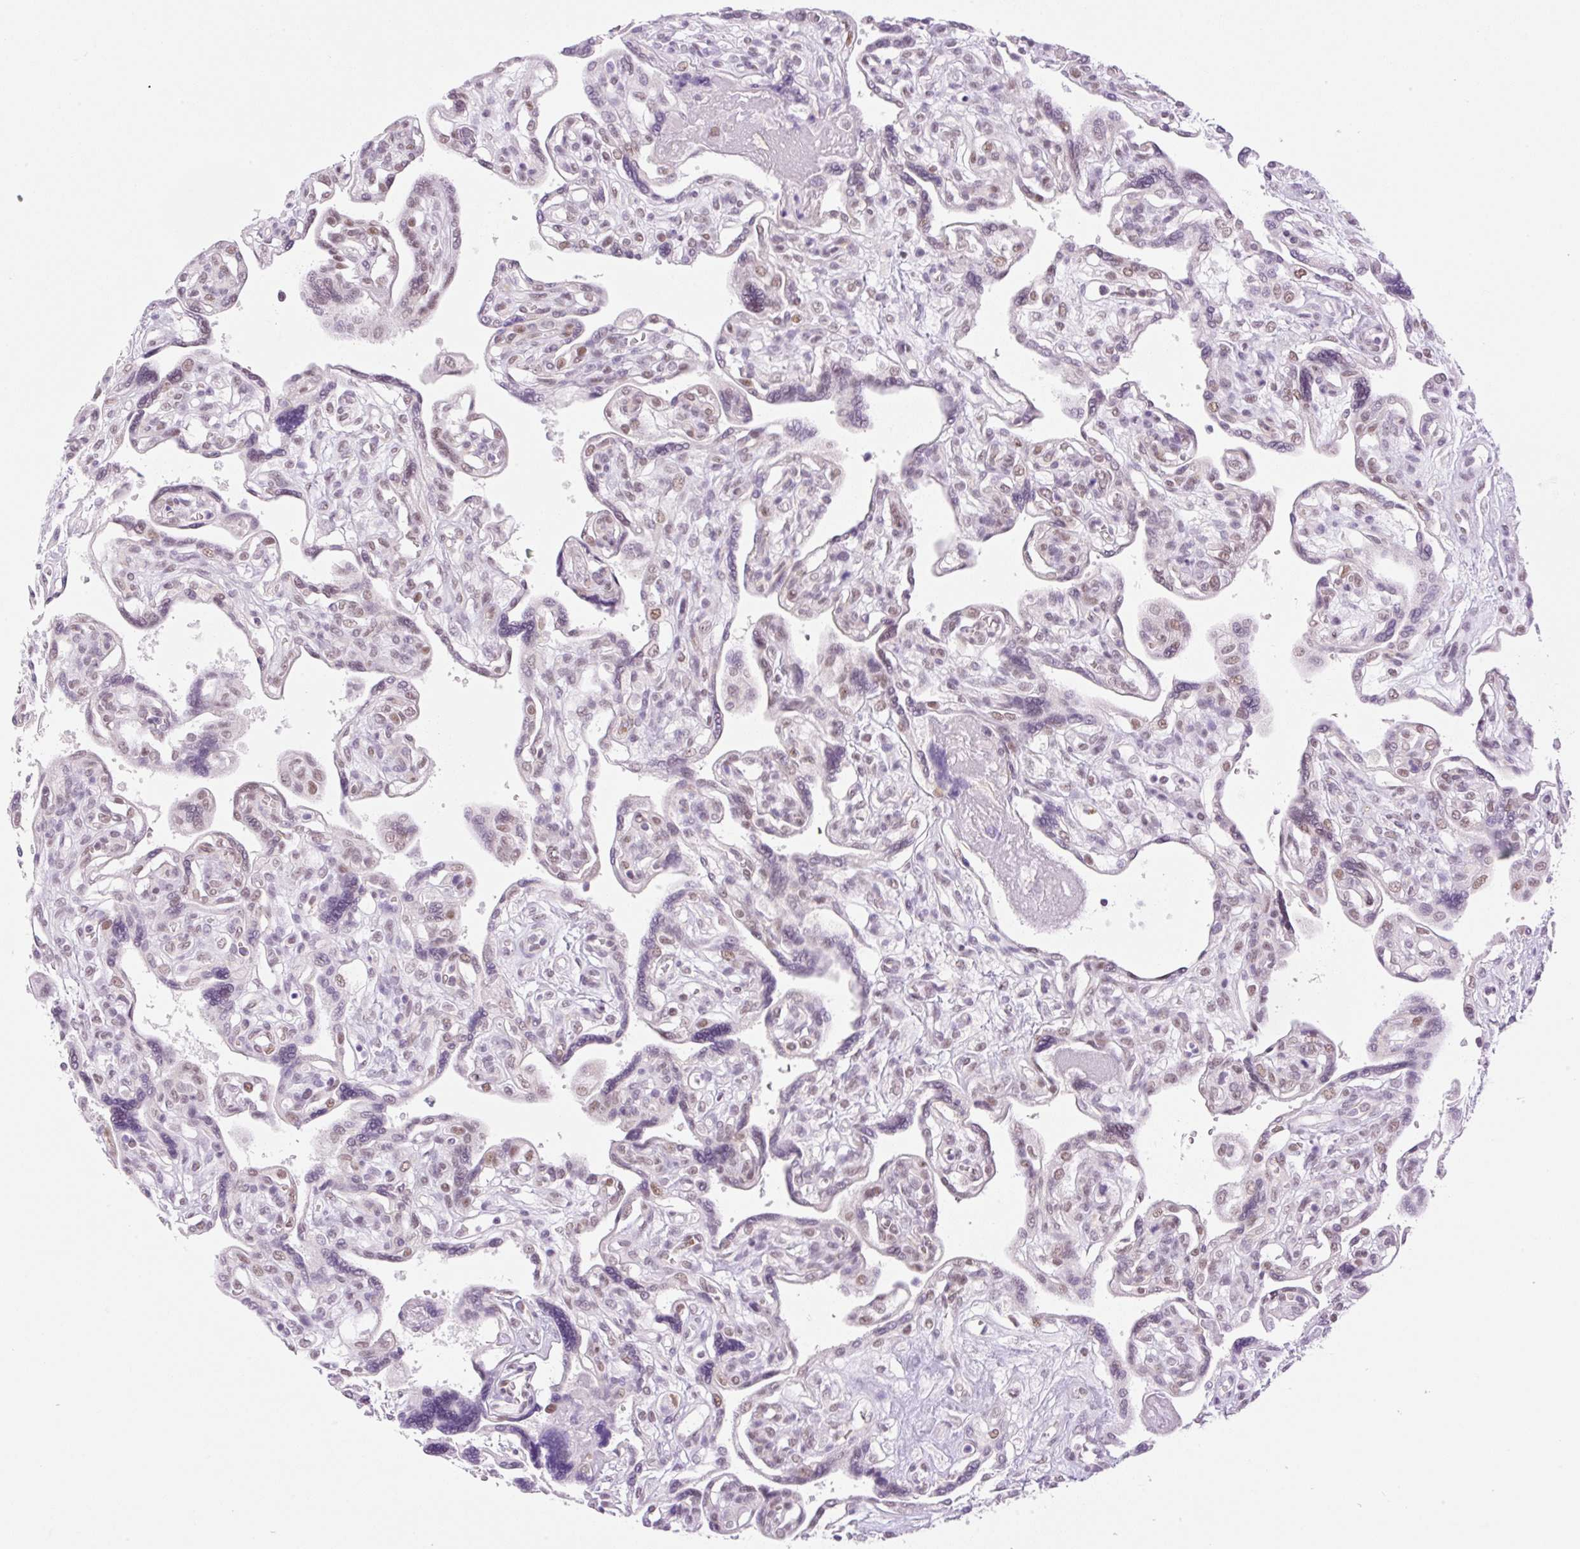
{"staining": {"intensity": "moderate", "quantity": "25%-75%", "location": "nuclear"}, "tissue": "placenta", "cell_type": "Trophoblastic cells", "image_type": "normal", "snomed": [{"axis": "morphology", "description": "Normal tissue, NOS"}, {"axis": "topography", "description": "Placenta"}], "caption": "A histopathology image showing moderate nuclear expression in approximately 25%-75% of trophoblastic cells in normal placenta, as visualized by brown immunohistochemical staining.", "gene": "PALM3", "patient": {"sex": "female", "age": 39}}